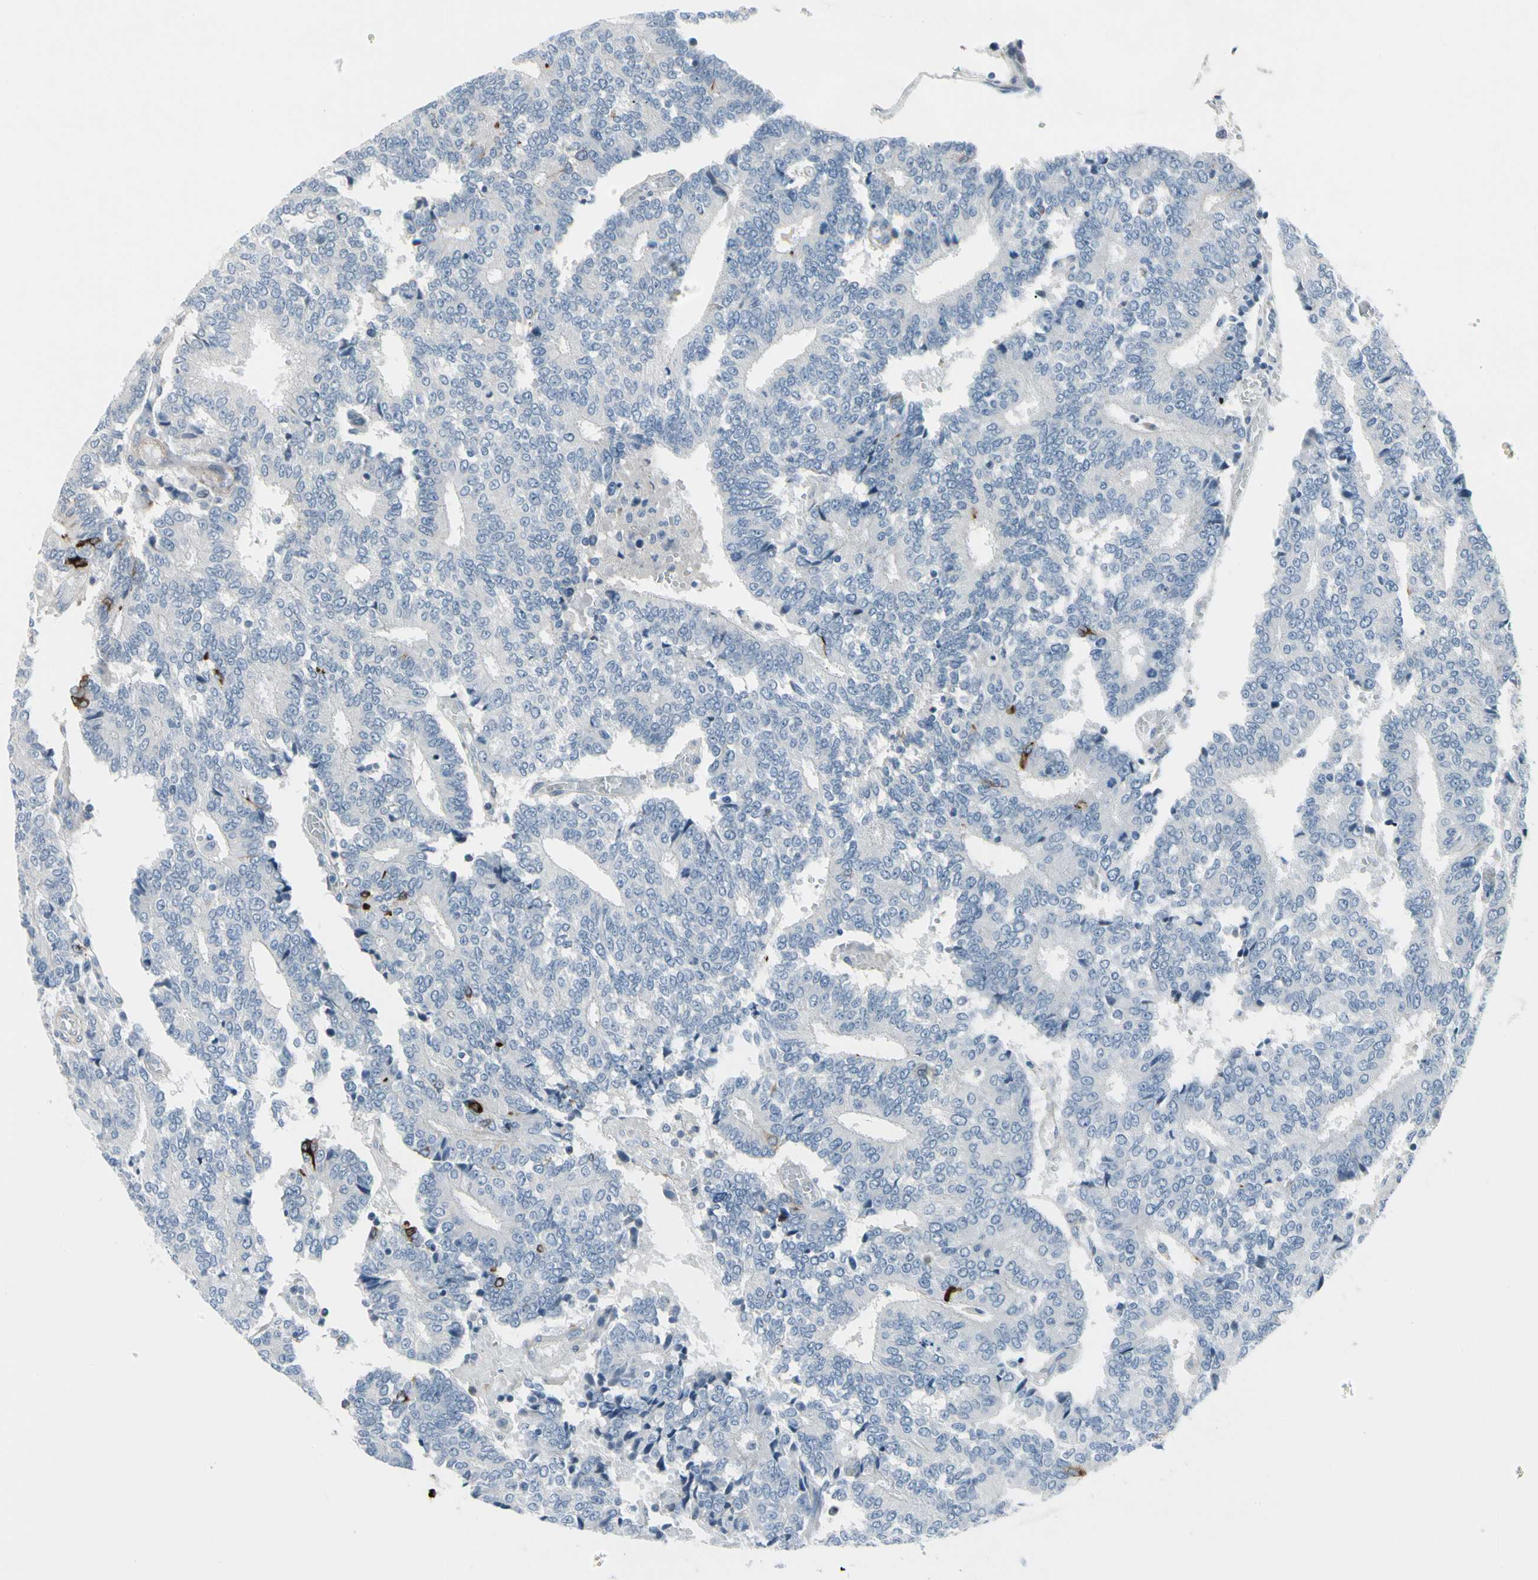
{"staining": {"intensity": "negative", "quantity": "none", "location": "none"}, "tissue": "prostate cancer", "cell_type": "Tumor cells", "image_type": "cancer", "snomed": [{"axis": "morphology", "description": "Adenocarcinoma, High grade"}, {"axis": "topography", "description": "Prostate"}], "caption": "IHC image of high-grade adenocarcinoma (prostate) stained for a protein (brown), which displays no expression in tumor cells. (DAB IHC visualized using brightfield microscopy, high magnification).", "gene": "PIGR", "patient": {"sex": "male", "age": 55}}